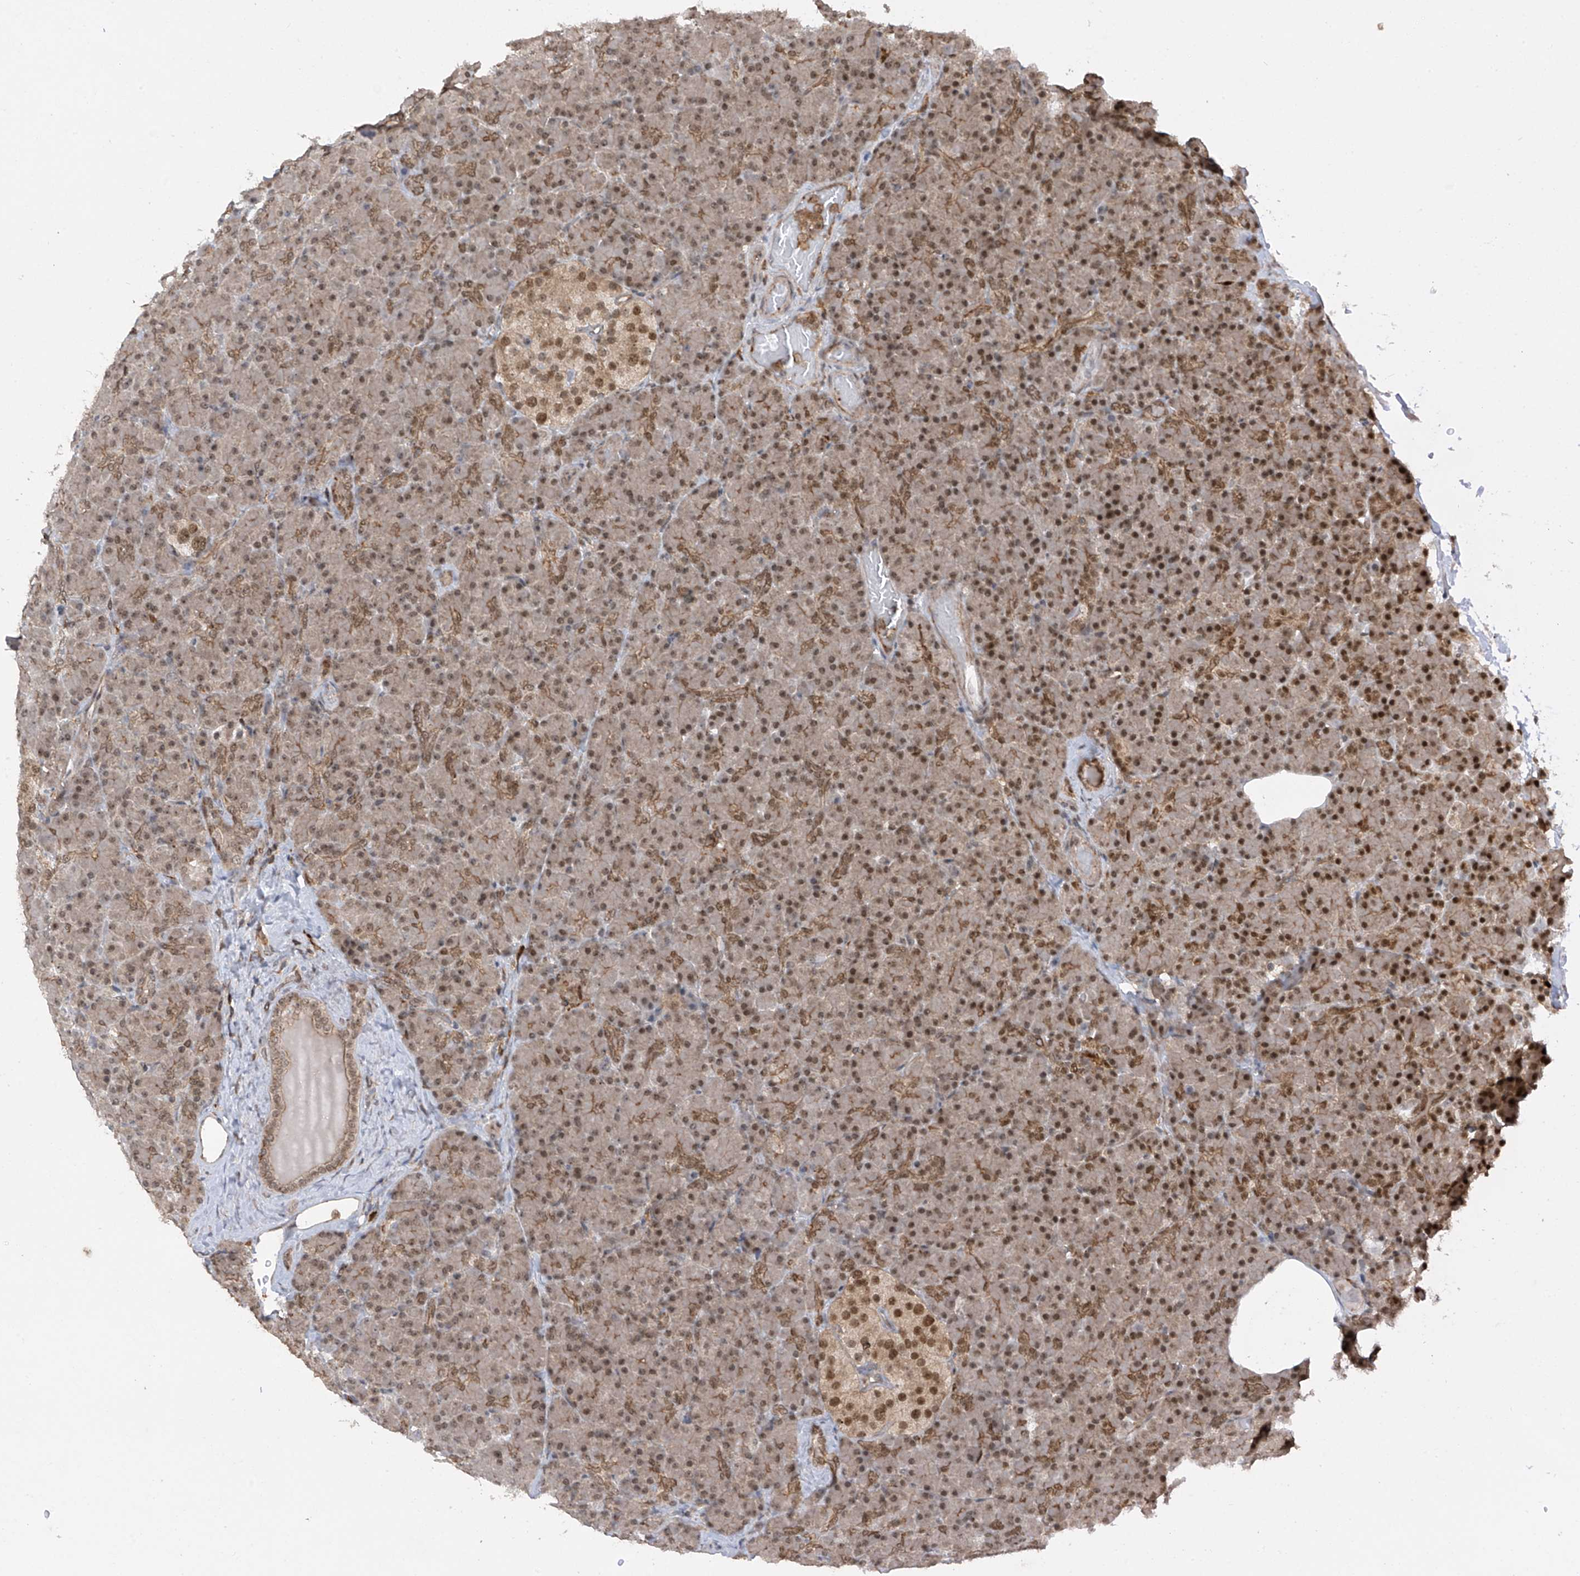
{"staining": {"intensity": "moderate", "quantity": ">75%", "location": "cytoplasmic/membranous,nuclear"}, "tissue": "pancreas", "cell_type": "Exocrine glandular cells", "image_type": "normal", "snomed": [{"axis": "morphology", "description": "Normal tissue, NOS"}, {"axis": "topography", "description": "Pancreas"}], "caption": "Pancreas stained with DAB IHC exhibits medium levels of moderate cytoplasmic/membranous,nuclear expression in approximately >75% of exocrine glandular cells.", "gene": "REPIN1", "patient": {"sex": "female", "age": 43}}